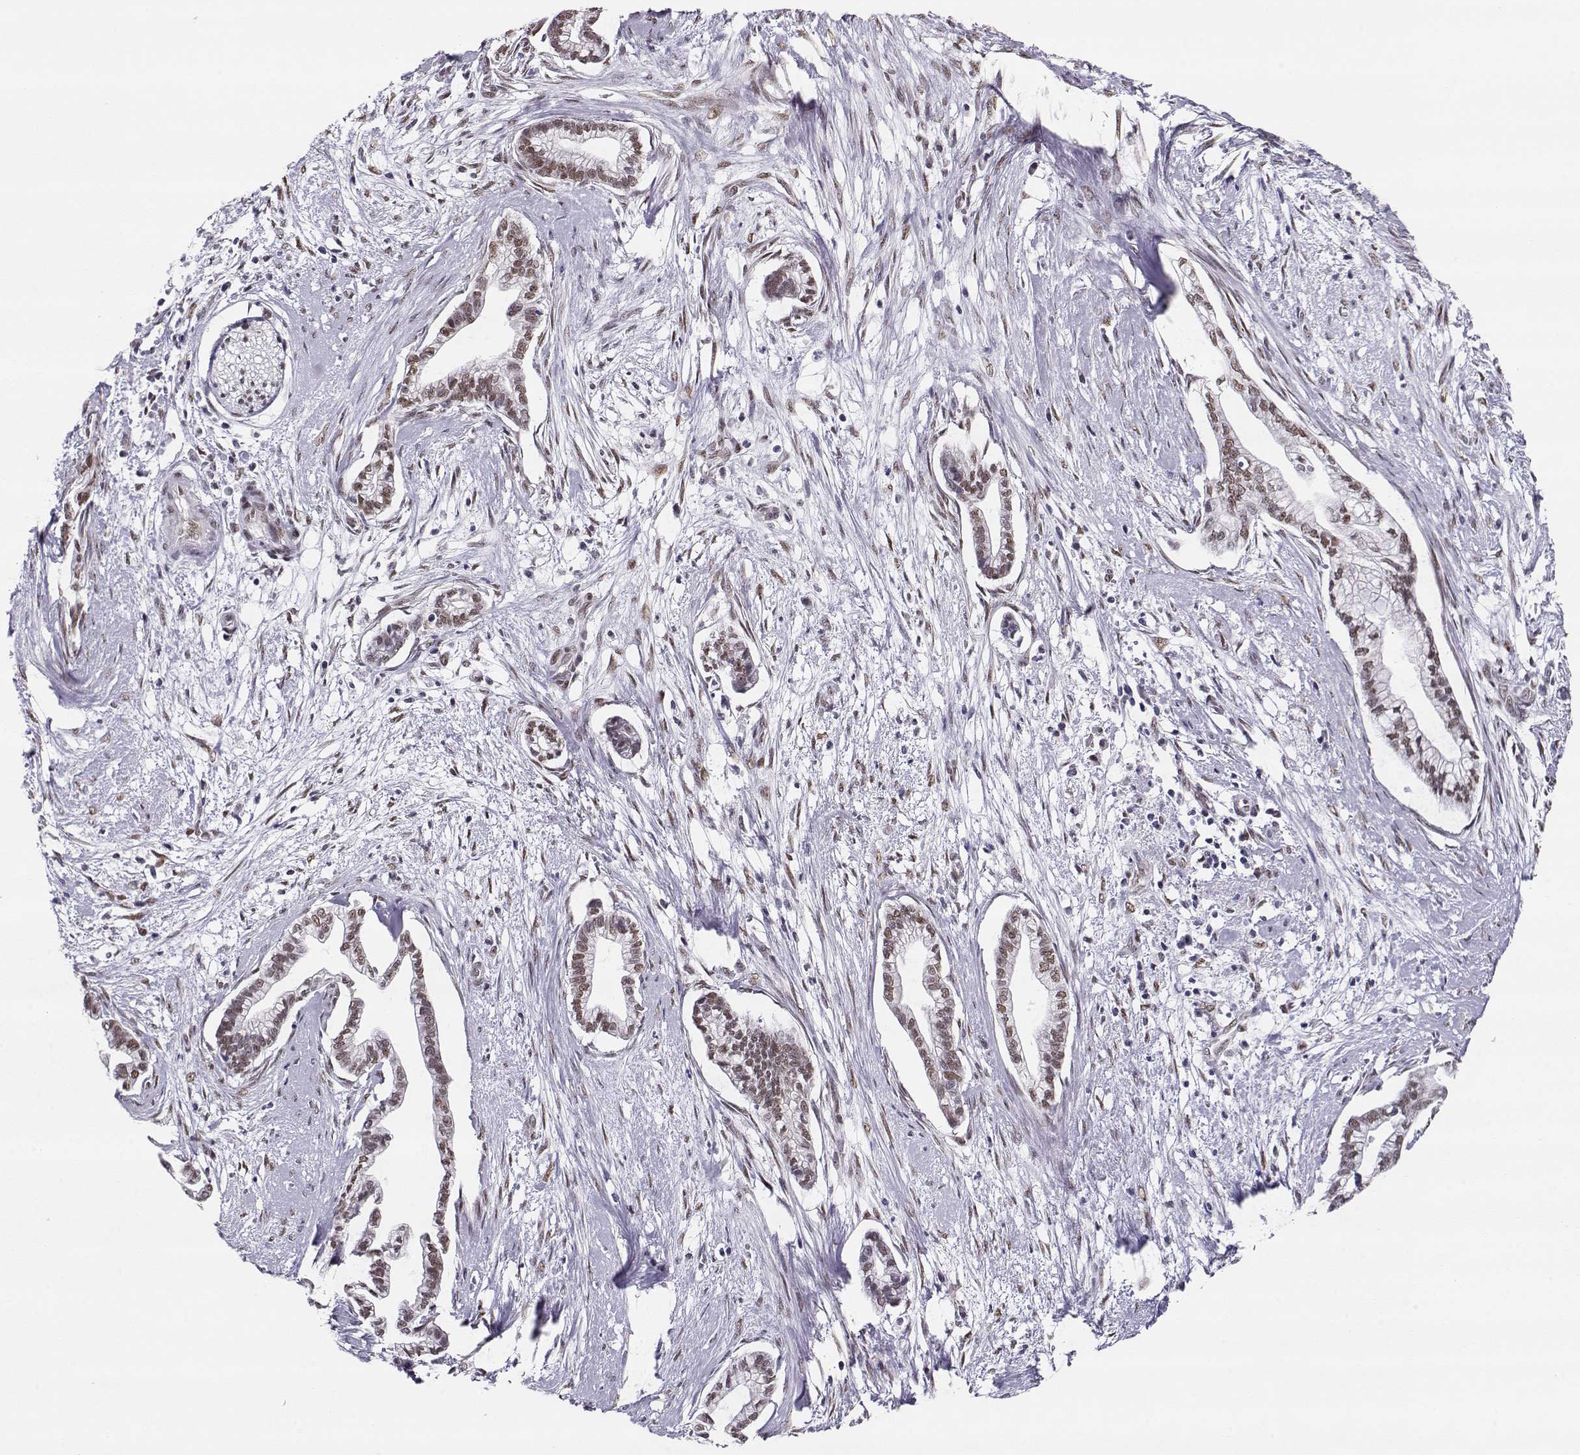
{"staining": {"intensity": "weak", "quantity": ">75%", "location": "nuclear"}, "tissue": "cervical cancer", "cell_type": "Tumor cells", "image_type": "cancer", "snomed": [{"axis": "morphology", "description": "Adenocarcinoma, NOS"}, {"axis": "topography", "description": "Cervix"}], "caption": "About >75% of tumor cells in cervical adenocarcinoma display weak nuclear protein positivity as visualized by brown immunohistochemical staining.", "gene": "POLI", "patient": {"sex": "female", "age": 62}}